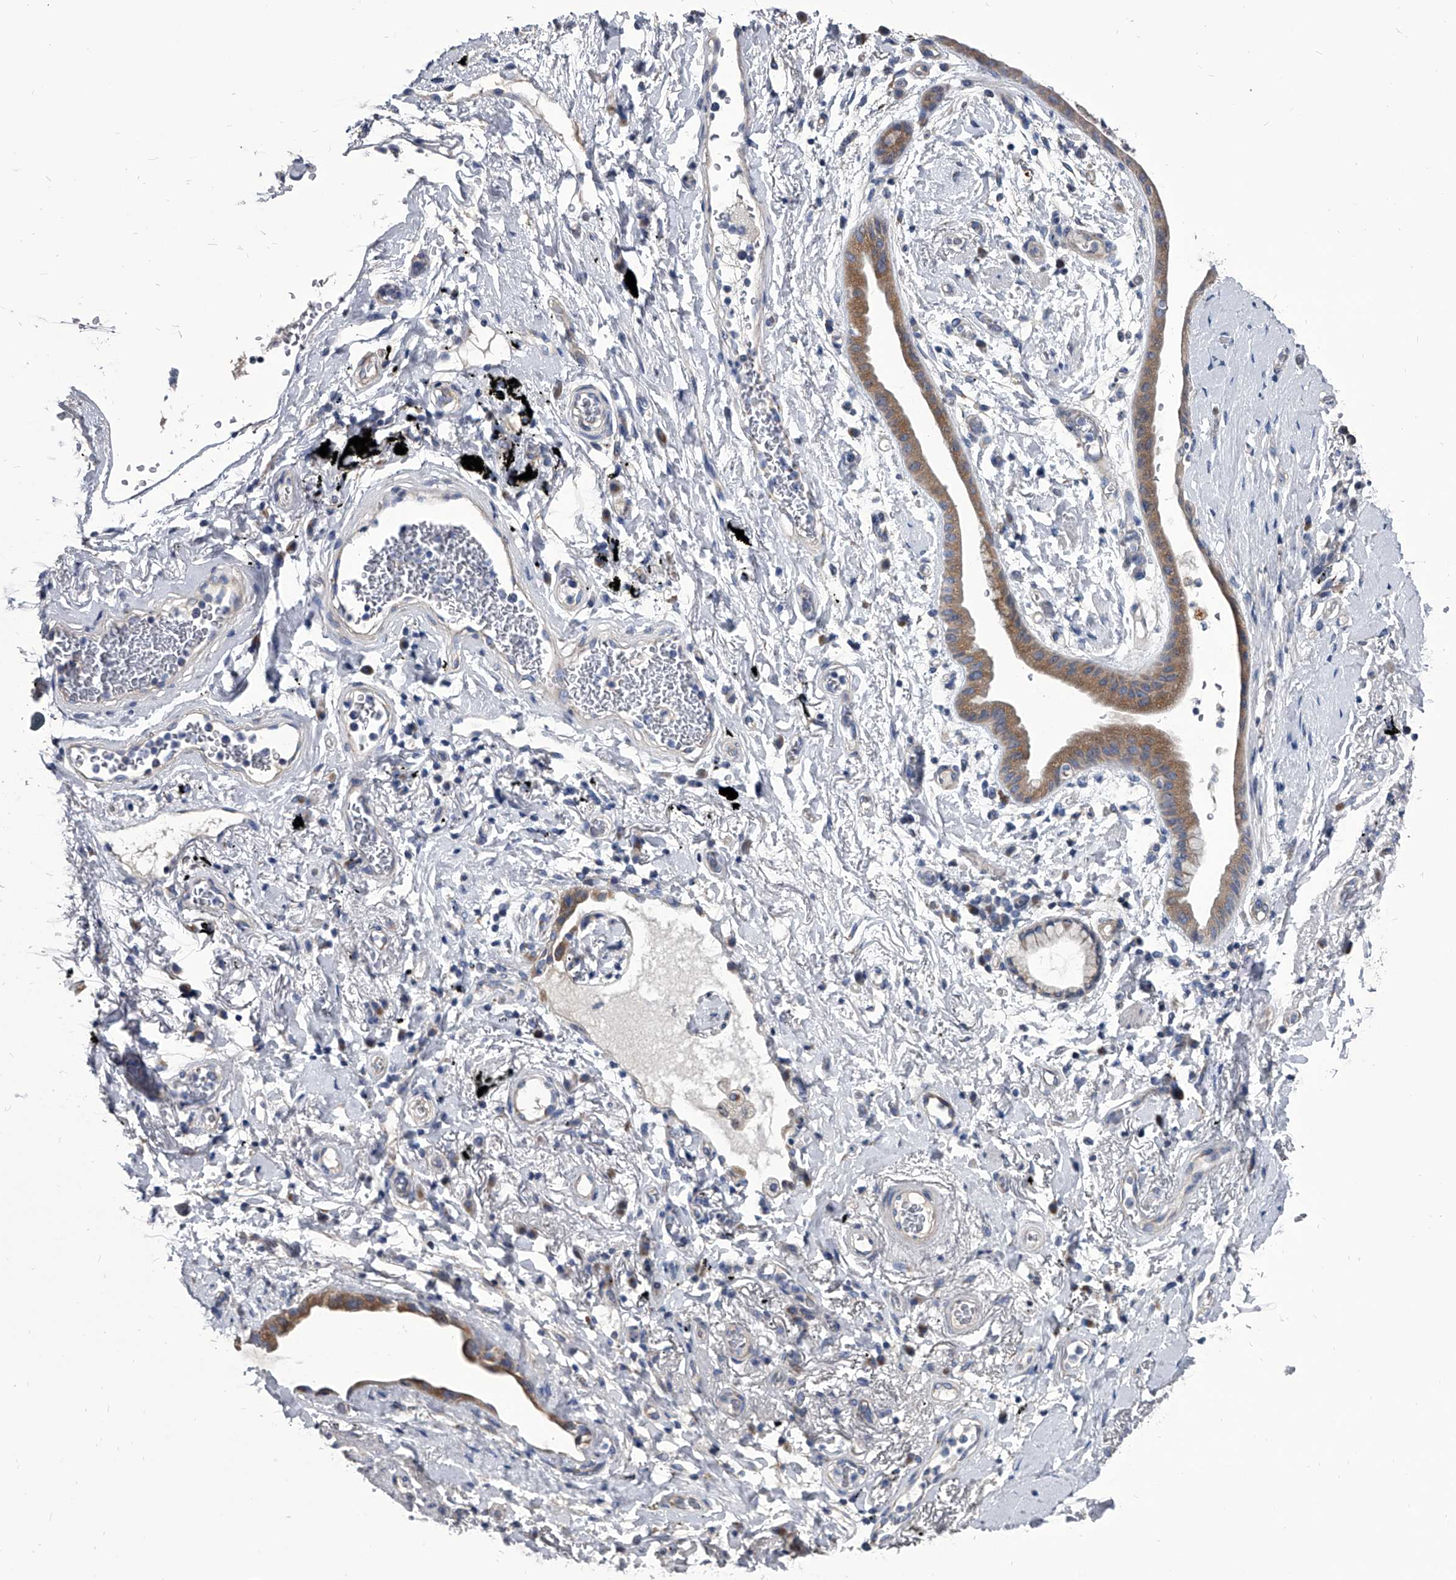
{"staining": {"intensity": "moderate", "quantity": ">75%", "location": "cytoplasmic/membranous"}, "tissue": "lung cancer", "cell_type": "Tumor cells", "image_type": "cancer", "snomed": [{"axis": "morphology", "description": "Adenocarcinoma, NOS"}, {"axis": "topography", "description": "Lung"}], "caption": "This histopathology image displays immunohistochemistry (IHC) staining of lung adenocarcinoma, with medium moderate cytoplasmic/membranous positivity in about >75% of tumor cells.", "gene": "SPP1", "patient": {"sex": "female", "age": 70}}